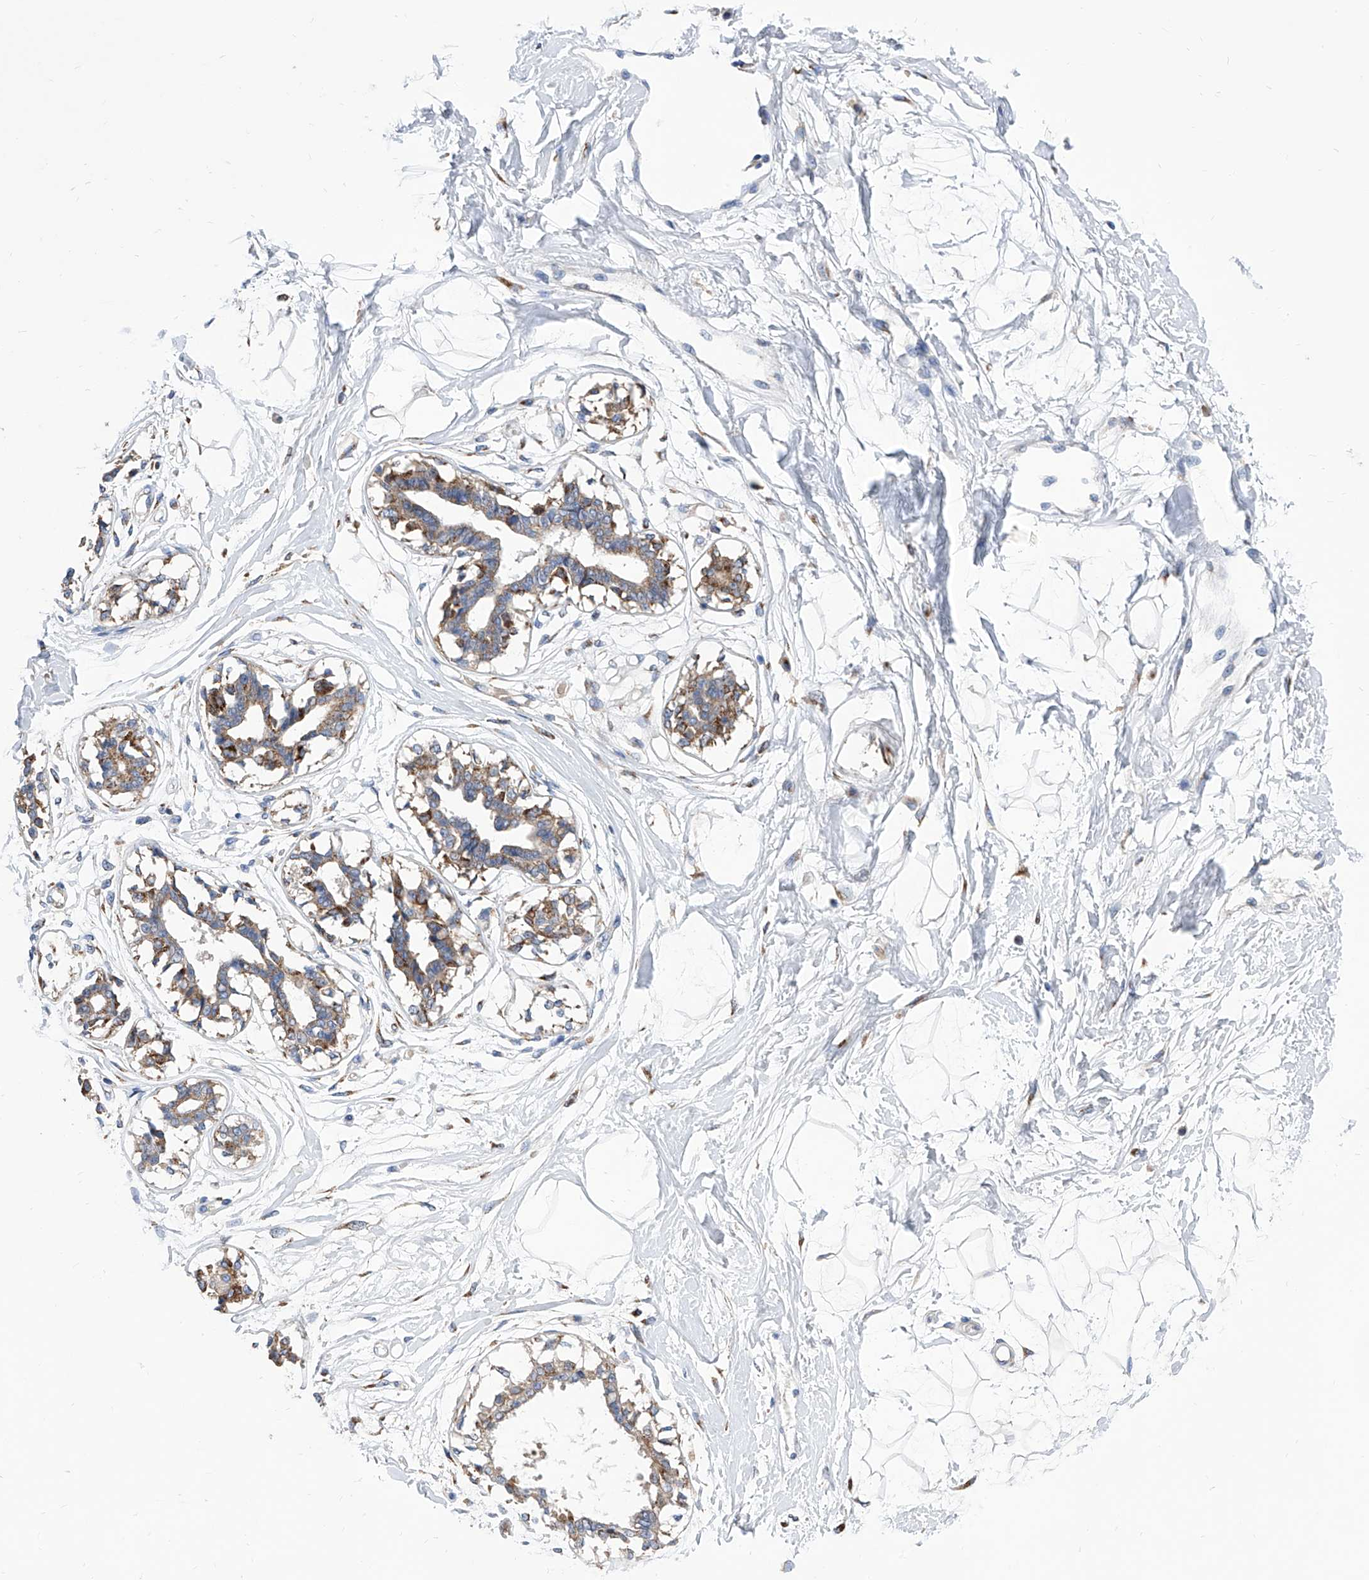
{"staining": {"intensity": "negative", "quantity": "none", "location": "none"}, "tissue": "breast", "cell_type": "Adipocytes", "image_type": "normal", "snomed": [{"axis": "morphology", "description": "Normal tissue, NOS"}, {"axis": "topography", "description": "Breast"}], "caption": "The immunohistochemistry micrograph has no significant positivity in adipocytes of breast. Nuclei are stained in blue.", "gene": "TJAP1", "patient": {"sex": "female", "age": 45}}